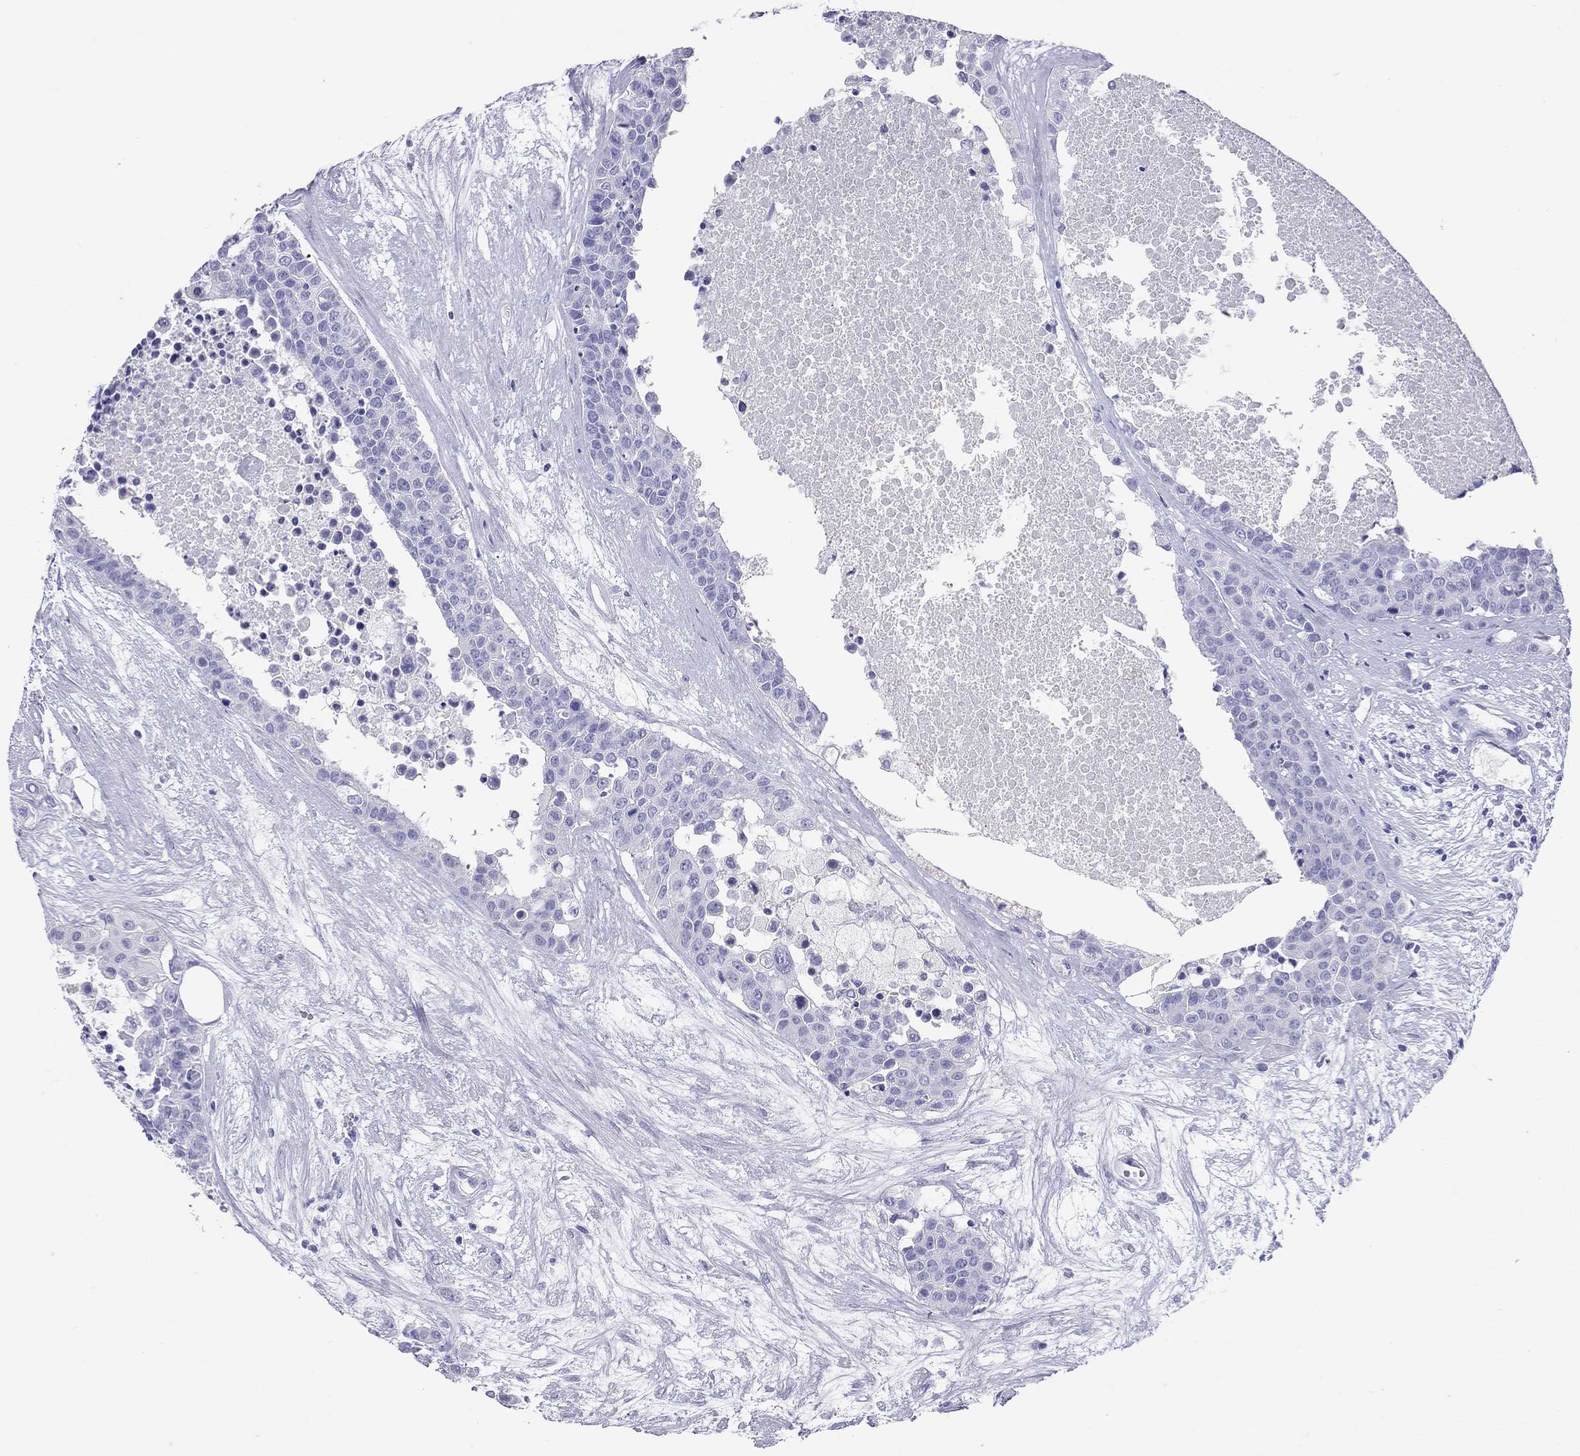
{"staining": {"intensity": "negative", "quantity": "none", "location": "none"}, "tissue": "carcinoid", "cell_type": "Tumor cells", "image_type": "cancer", "snomed": [{"axis": "morphology", "description": "Carcinoid, malignant, NOS"}, {"axis": "topography", "description": "Colon"}], "caption": "A micrograph of carcinoid (malignant) stained for a protein exhibits no brown staining in tumor cells.", "gene": "HLA-DQB2", "patient": {"sex": "male", "age": 81}}